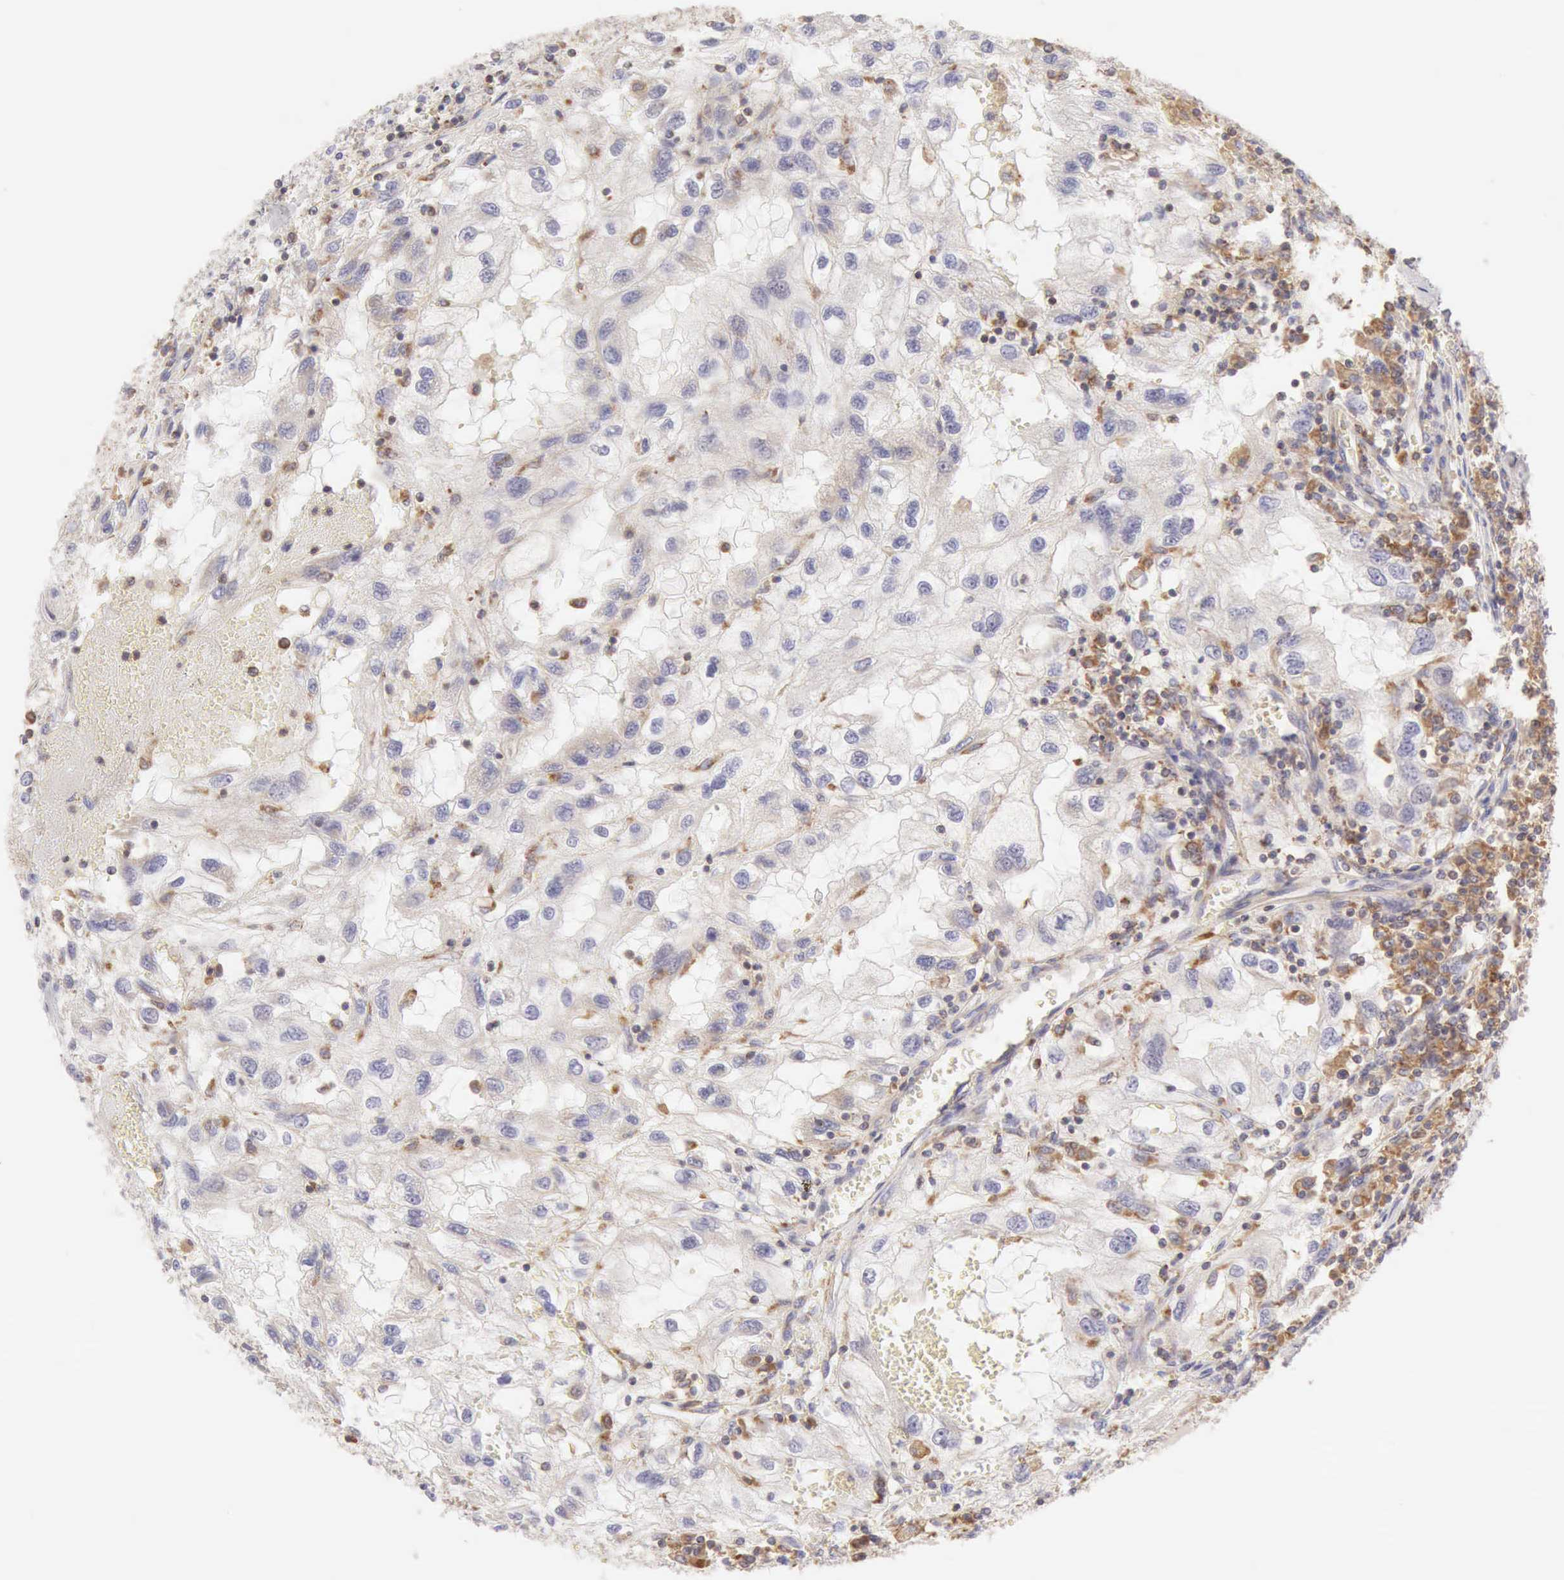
{"staining": {"intensity": "negative", "quantity": "none", "location": "none"}, "tissue": "renal cancer", "cell_type": "Tumor cells", "image_type": "cancer", "snomed": [{"axis": "morphology", "description": "Normal tissue, NOS"}, {"axis": "morphology", "description": "Adenocarcinoma, NOS"}, {"axis": "topography", "description": "Kidney"}], "caption": "Tumor cells show no significant protein staining in renal adenocarcinoma.", "gene": "ARHGAP4", "patient": {"sex": "male", "age": 71}}